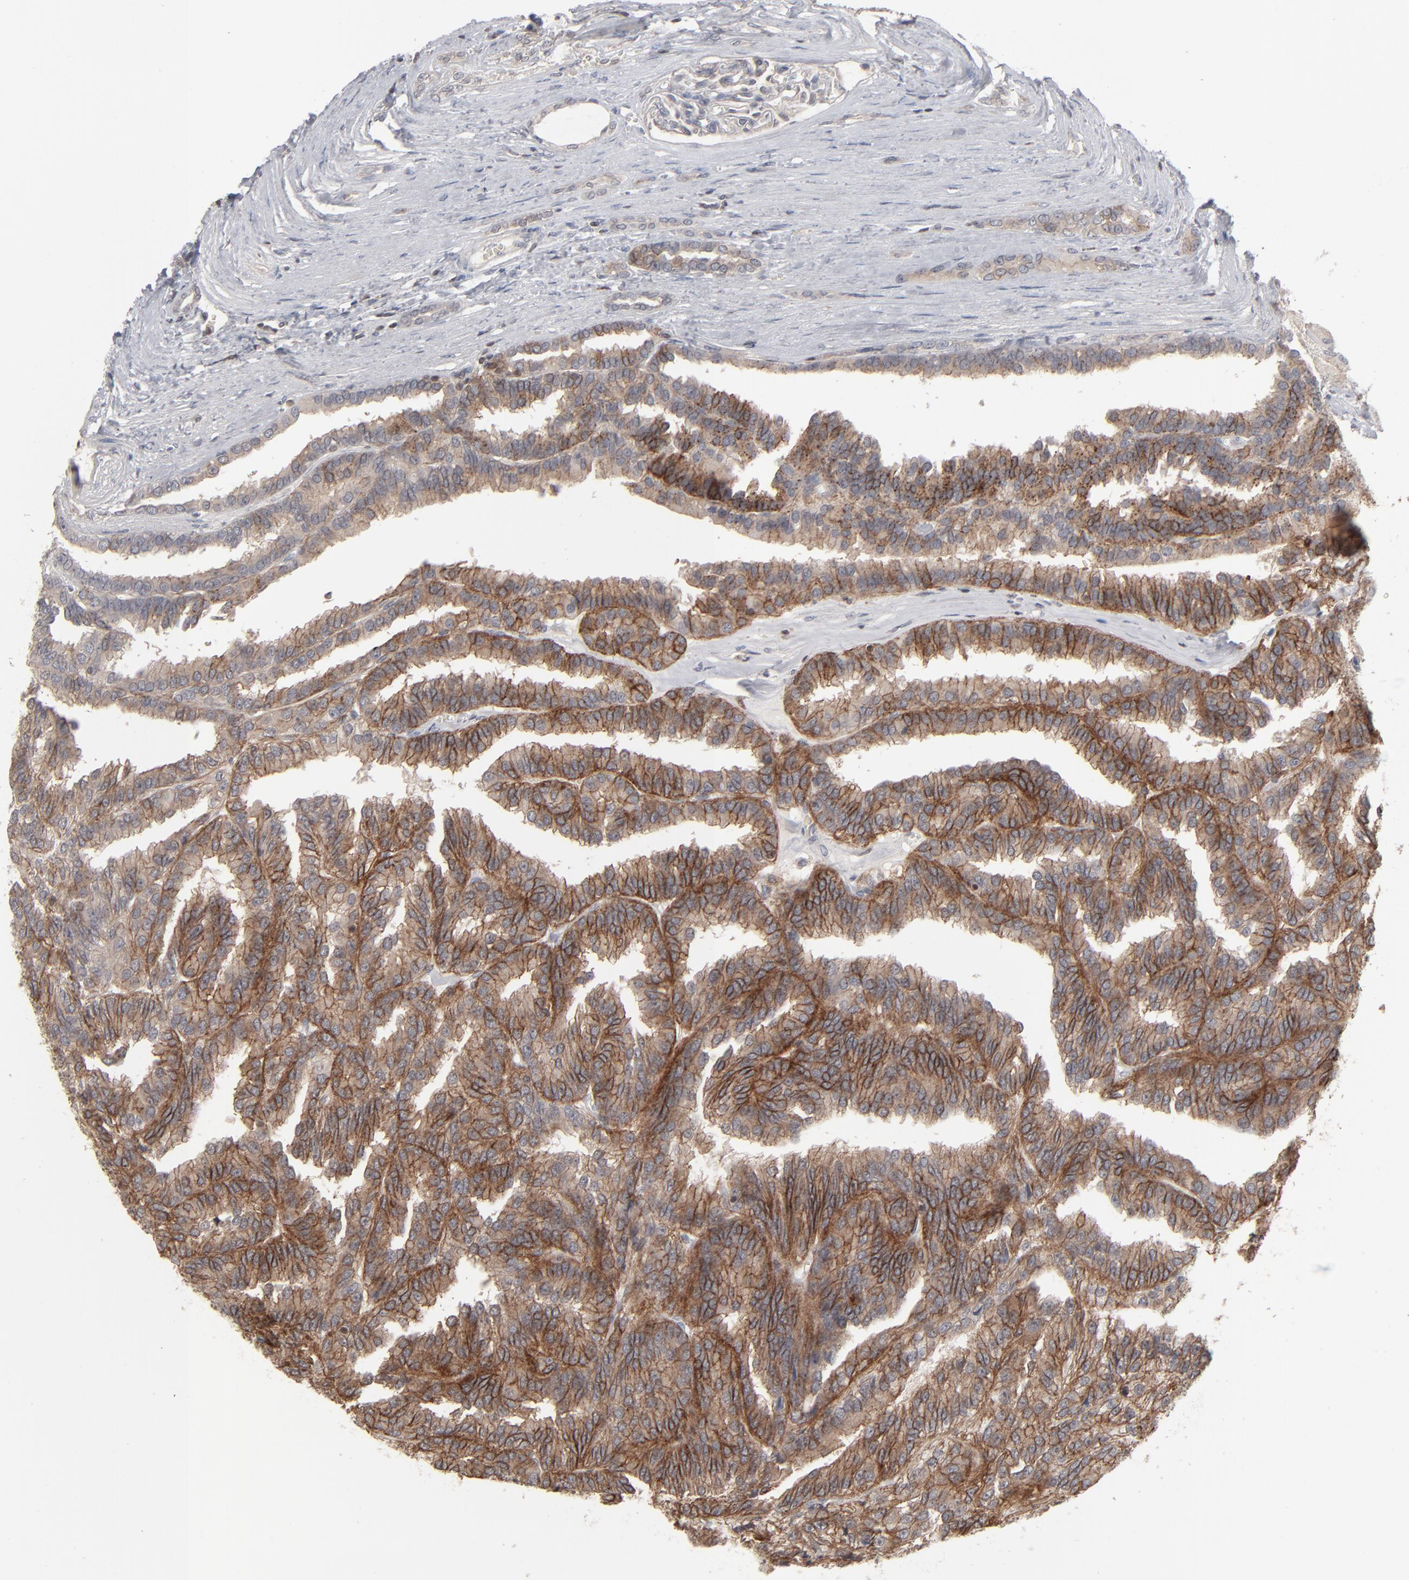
{"staining": {"intensity": "moderate", "quantity": ">75%", "location": "cytoplasmic/membranous"}, "tissue": "renal cancer", "cell_type": "Tumor cells", "image_type": "cancer", "snomed": [{"axis": "morphology", "description": "Adenocarcinoma, NOS"}, {"axis": "topography", "description": "Kidney"}], "caption": "Renal cancer stained with immunohistochemistry (IHC) reveals moderate cytoplasmic/membranous positivity in about >75% of tumor cells. (Brightfield microscopy of DAB IHC at high magnification).", "gene": "STAT4", "patient": {"sex": "male", "age": 46}}